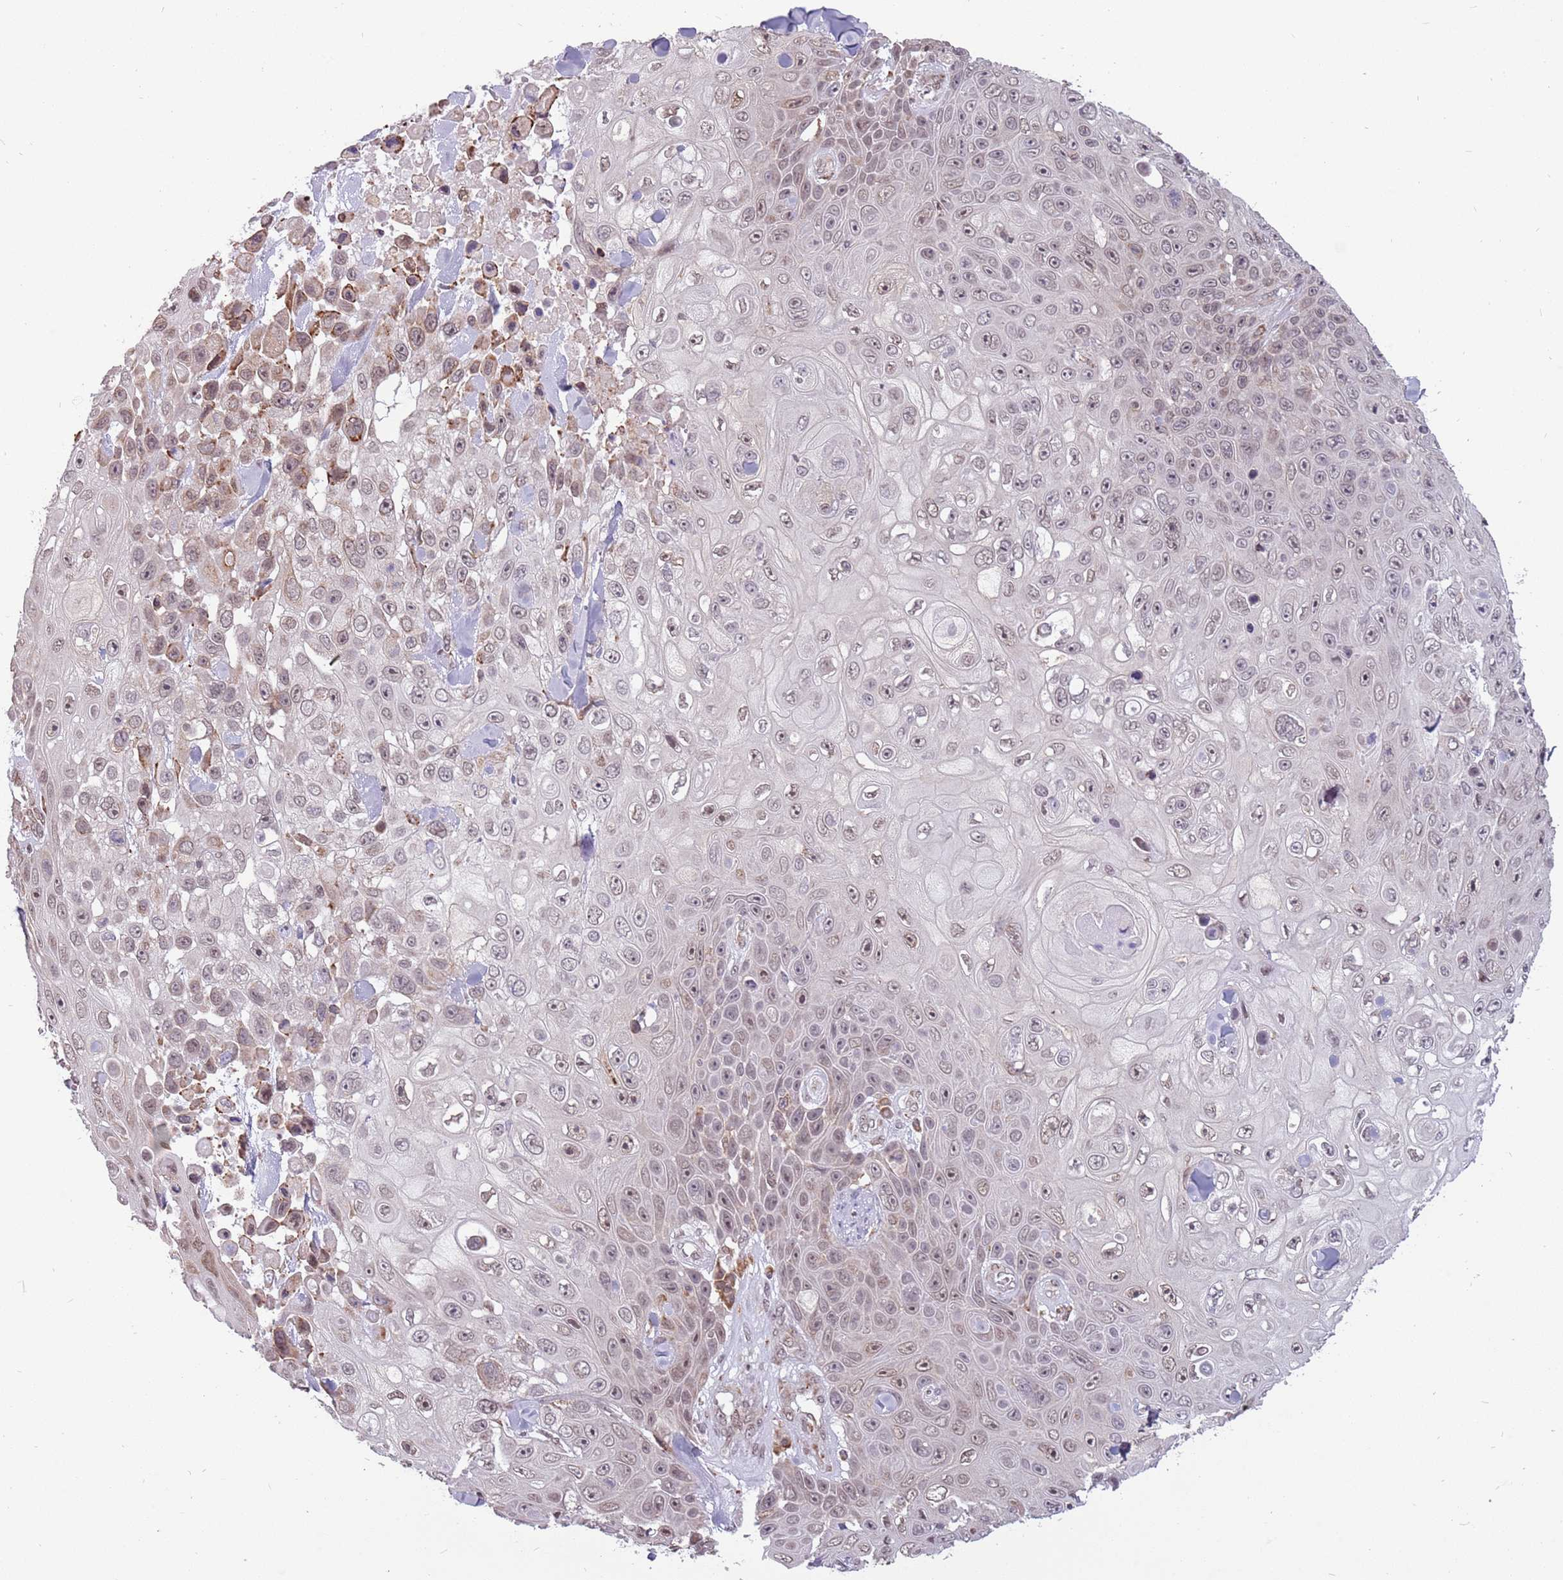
{"staining": {"intensity": "weak", "quantity": "25%-75%", "location": "nuclear"}, "tissue": "skin cancer", "cell_type": "Tumor cells", "image_type": "cancer", "snomed": [{"axis": "morphology", "description": "Squamous cell carcinoma, NOS"}, {"axis": "topography", "description": "Skin"}], "caption": "Approximately 25%-75% of tumor cells in skin cancer reveal weak nuclear protein positivity as visualized by brown immunohistochemical staining.", "gene": "BARD1", "patient": {"sex": "male", "age": 82}}